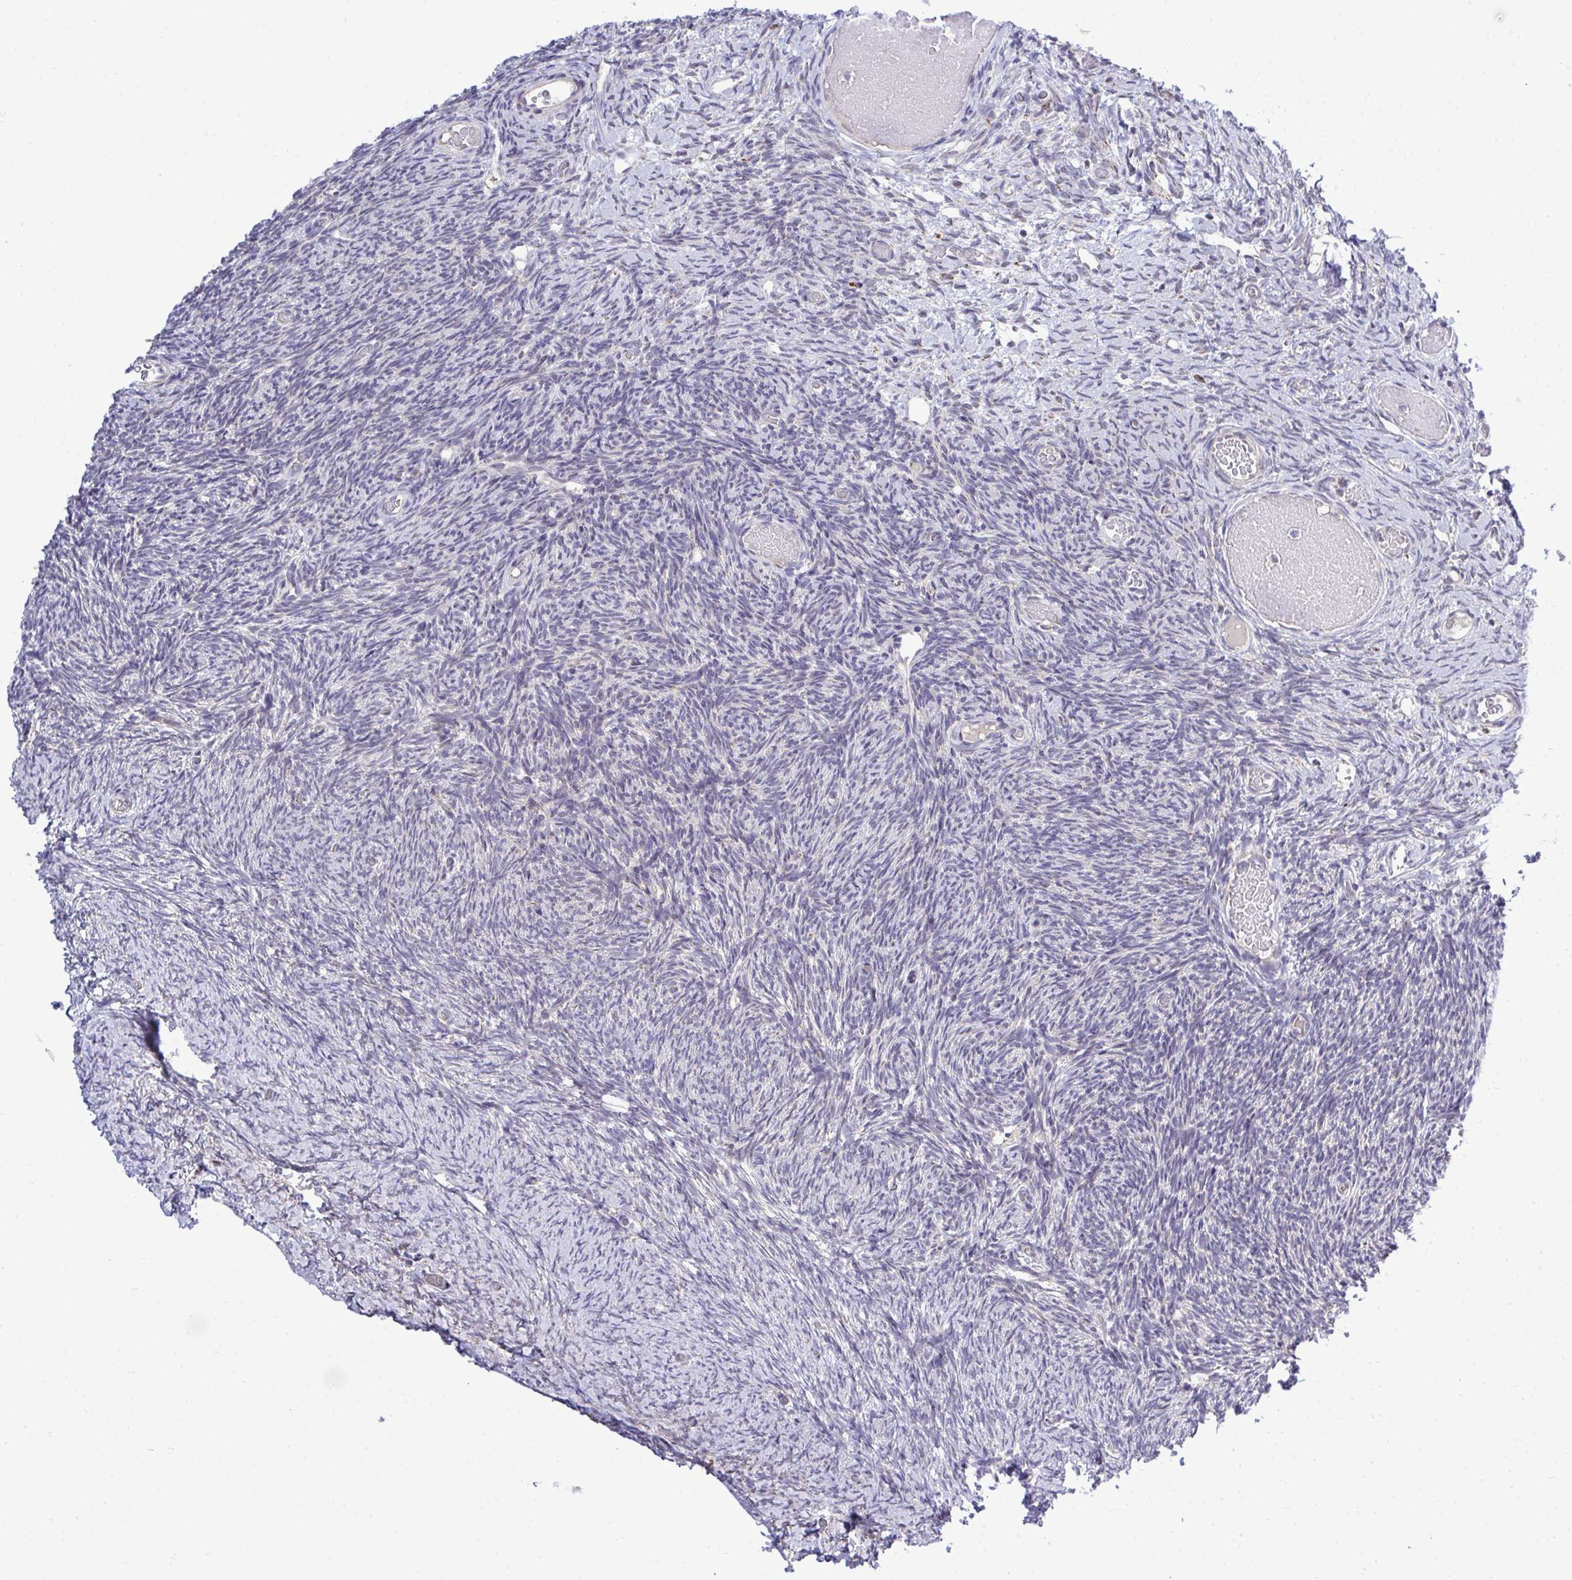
{"staining": {"intensity": "moderate", "quantity": ">75%", "location": "cytoplasmic/membranous"}, "tissue": "ovary", "cell_type": "Follicle cells", "image_type": "normal", "snomed": [{"axis": "morphology", "description": "Normal tissue, NOS"}, {"axis": "topography", "description": "Ovary"}], "caption": "Immunohistochemical staining of unremarkable ovary displays moderate cytoplasmic/membranous protein staining in about >75% of follicle cells. The protein is stained brown, and the nuclei are stained in blue (DAB IHC with brightfield microscopy, high magnification).", "gene": "XAF1", "patient": {"sex": "female", "age": 39}}